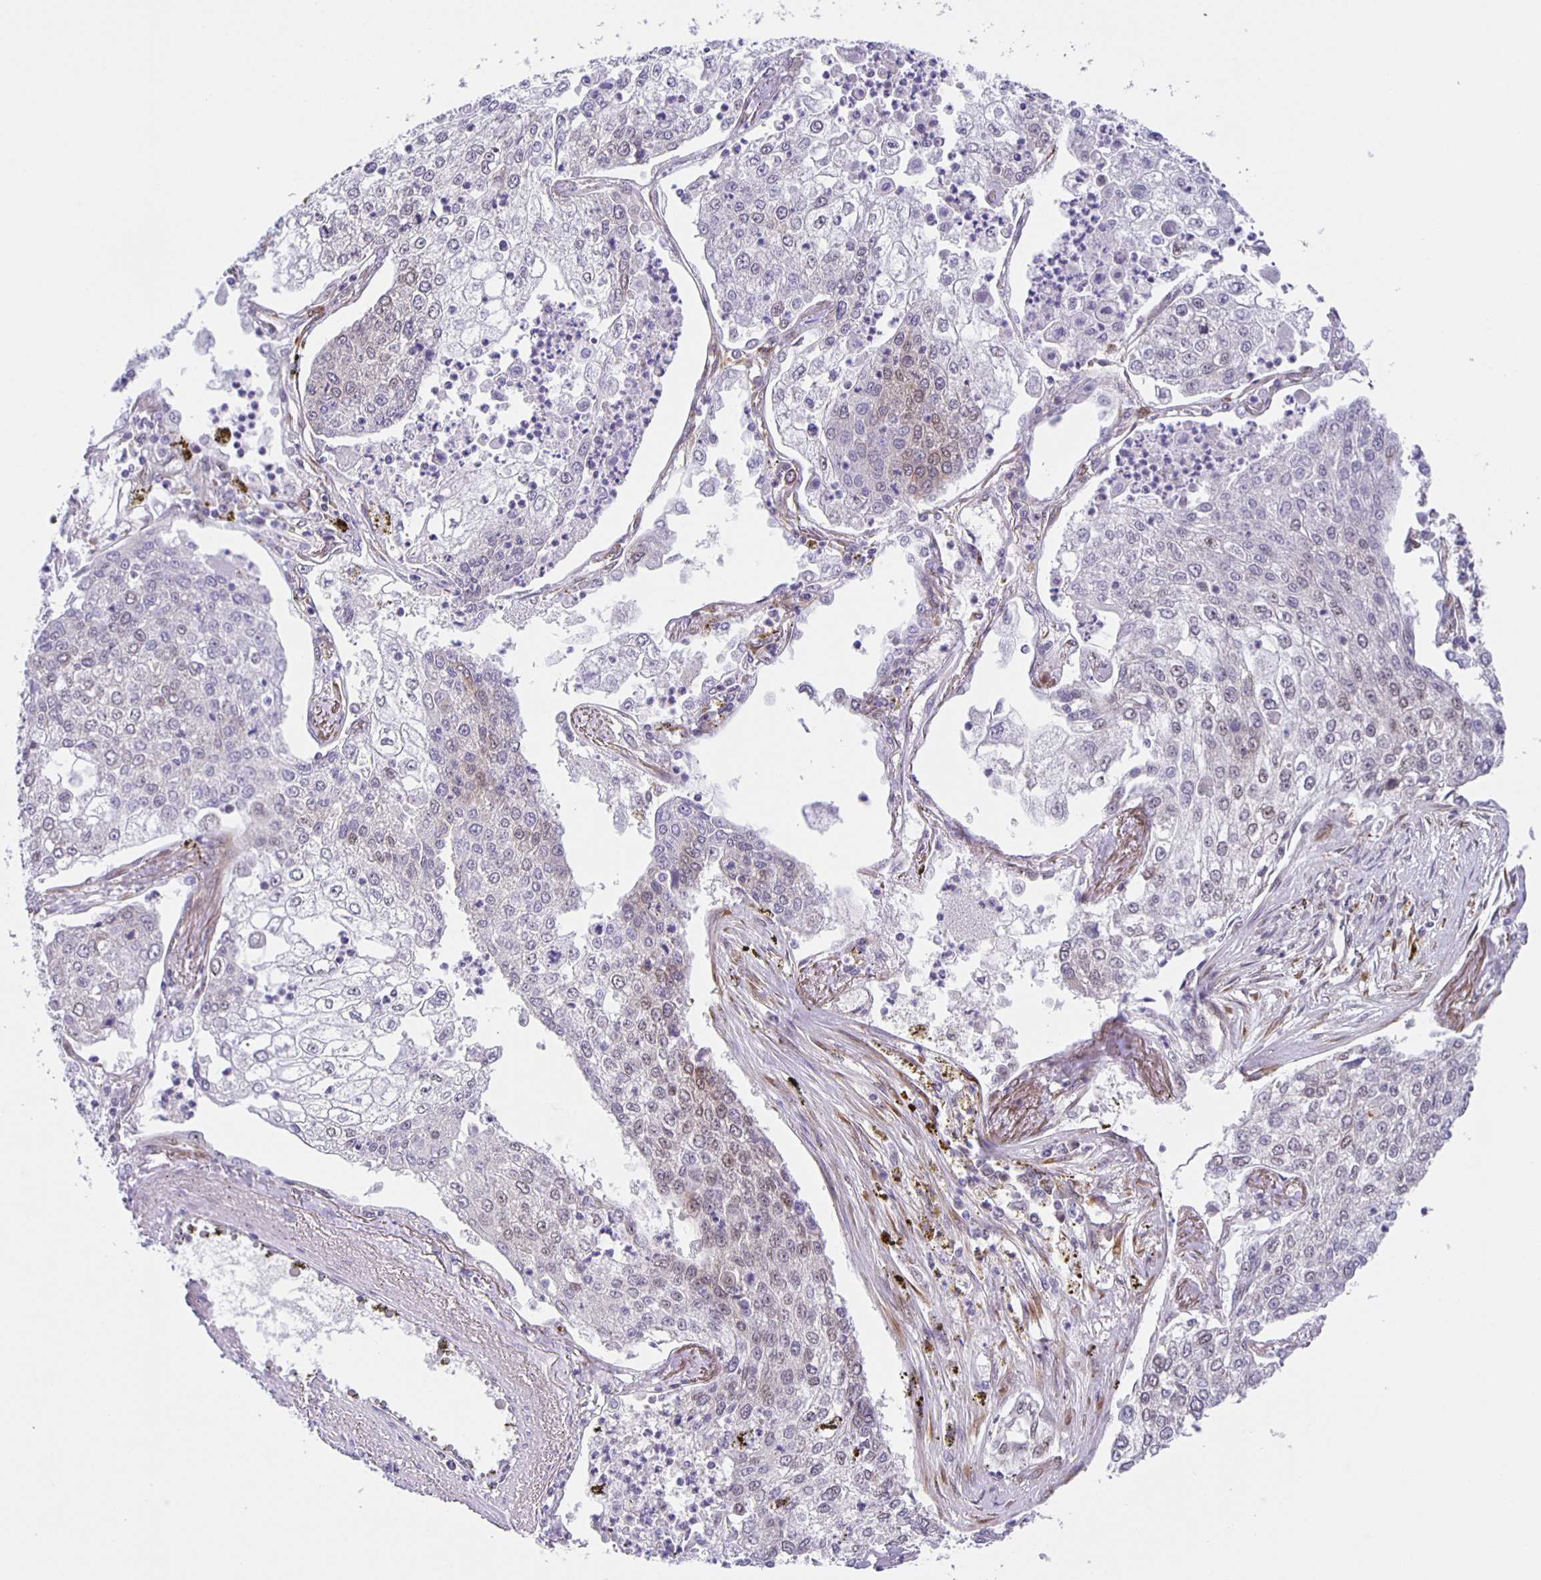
{"staining": {"intensity": "negative", "quantity": "none", "location": "none"}, "tissue": "lung cancer", "cell_type": "Tumor cells", "image_type": "cancer", "snomed": [{"axis": "morphology", "description": "Squamous cell carcinoma, NOS"}, {"axis": "topography", "description": "Lung"}], "caption": "Tumor cells are negative for brown protein staining in lung cancer.", "gene": "ZRANB2", "patient": {"sex": "male", "age": 74}}